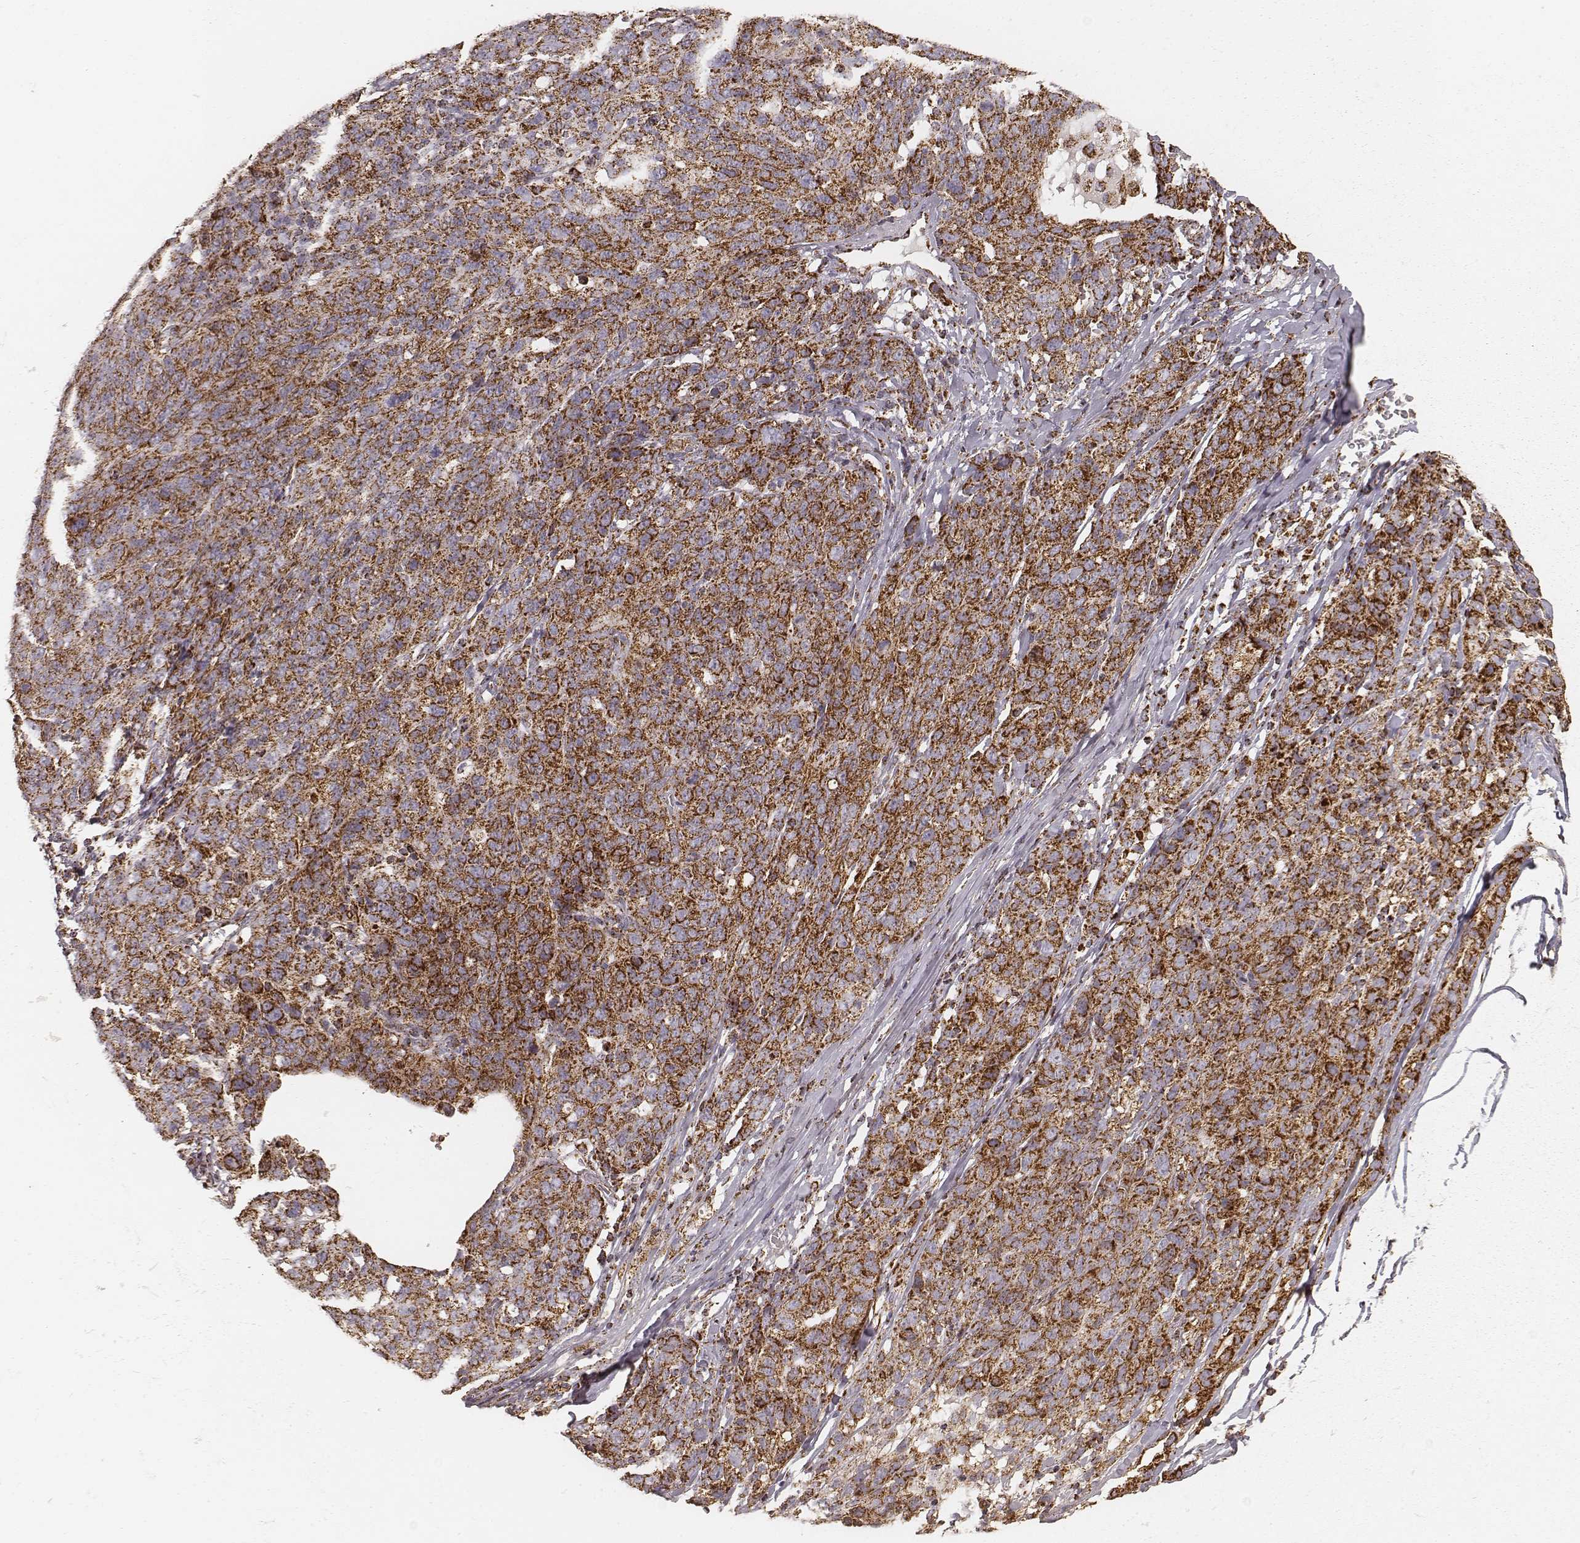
{"staining": {"intensity": "strong", "quantity": ">75%", "location": "cytoplasmic/membranous"}, "tissue": "ovarian cancer", "cell_type": "Tumor cells", "image_type": "cancer", "snomed": [{"axis": "morphology", "description": "Cystadenocarcinoma, serous, NOS"}, {"axis": "topography", "description": "Ovary"}], "caption": "Tumor cells exhibit strong cytoplasmic/membranous expression in about >75% of cells in serous cystadenocarcinoma (ovarian). The staining is performed using DAB (3,3'-diaminobenzidine) brown chromogen to label protein expression. The nuclei are counter-stained blue using hematoxylin.", "gene": "CS", "patient": {"sex": "female", "age": 71}}